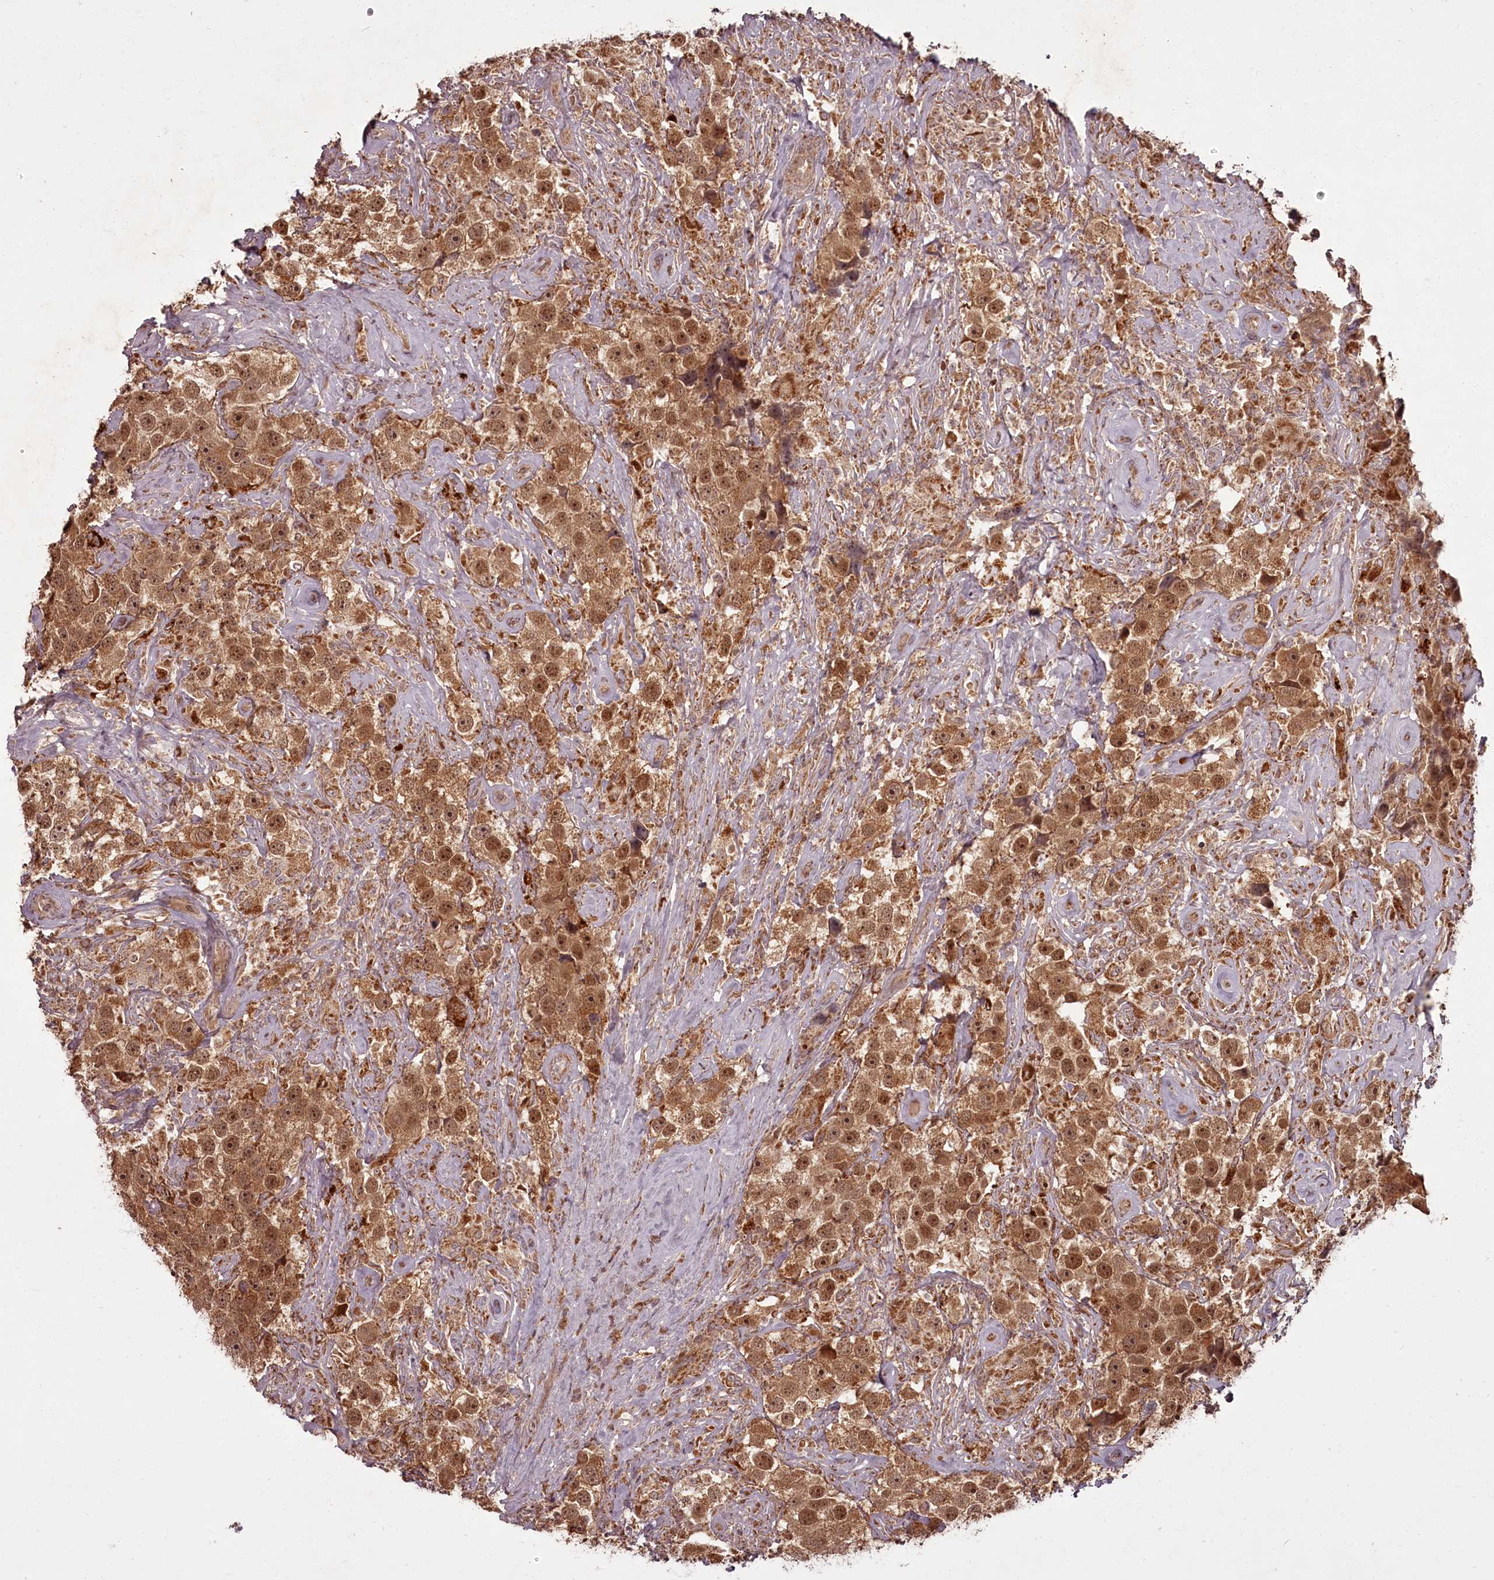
{"staining": {"intensity": "moderate", "quantity": ">75%", "location": "cytoplasmic/membranous,nuclear"}, "tissue": "testis cancer", "cell_type": "Tumor cells", "image_type": "cancer", "snomed": [{"axis": "morphology", "description": "Seminoma, NOS"}, {"axis": "topography", "description": "Testis"}], "caption": "Tumor cells demonstrate moderate cytoplasmic/membranous and nuclear staining in about >75% of cells in seminoma (testis).", "gene": "PCBP2", "patient": {"sex": "male", "age": 49}}